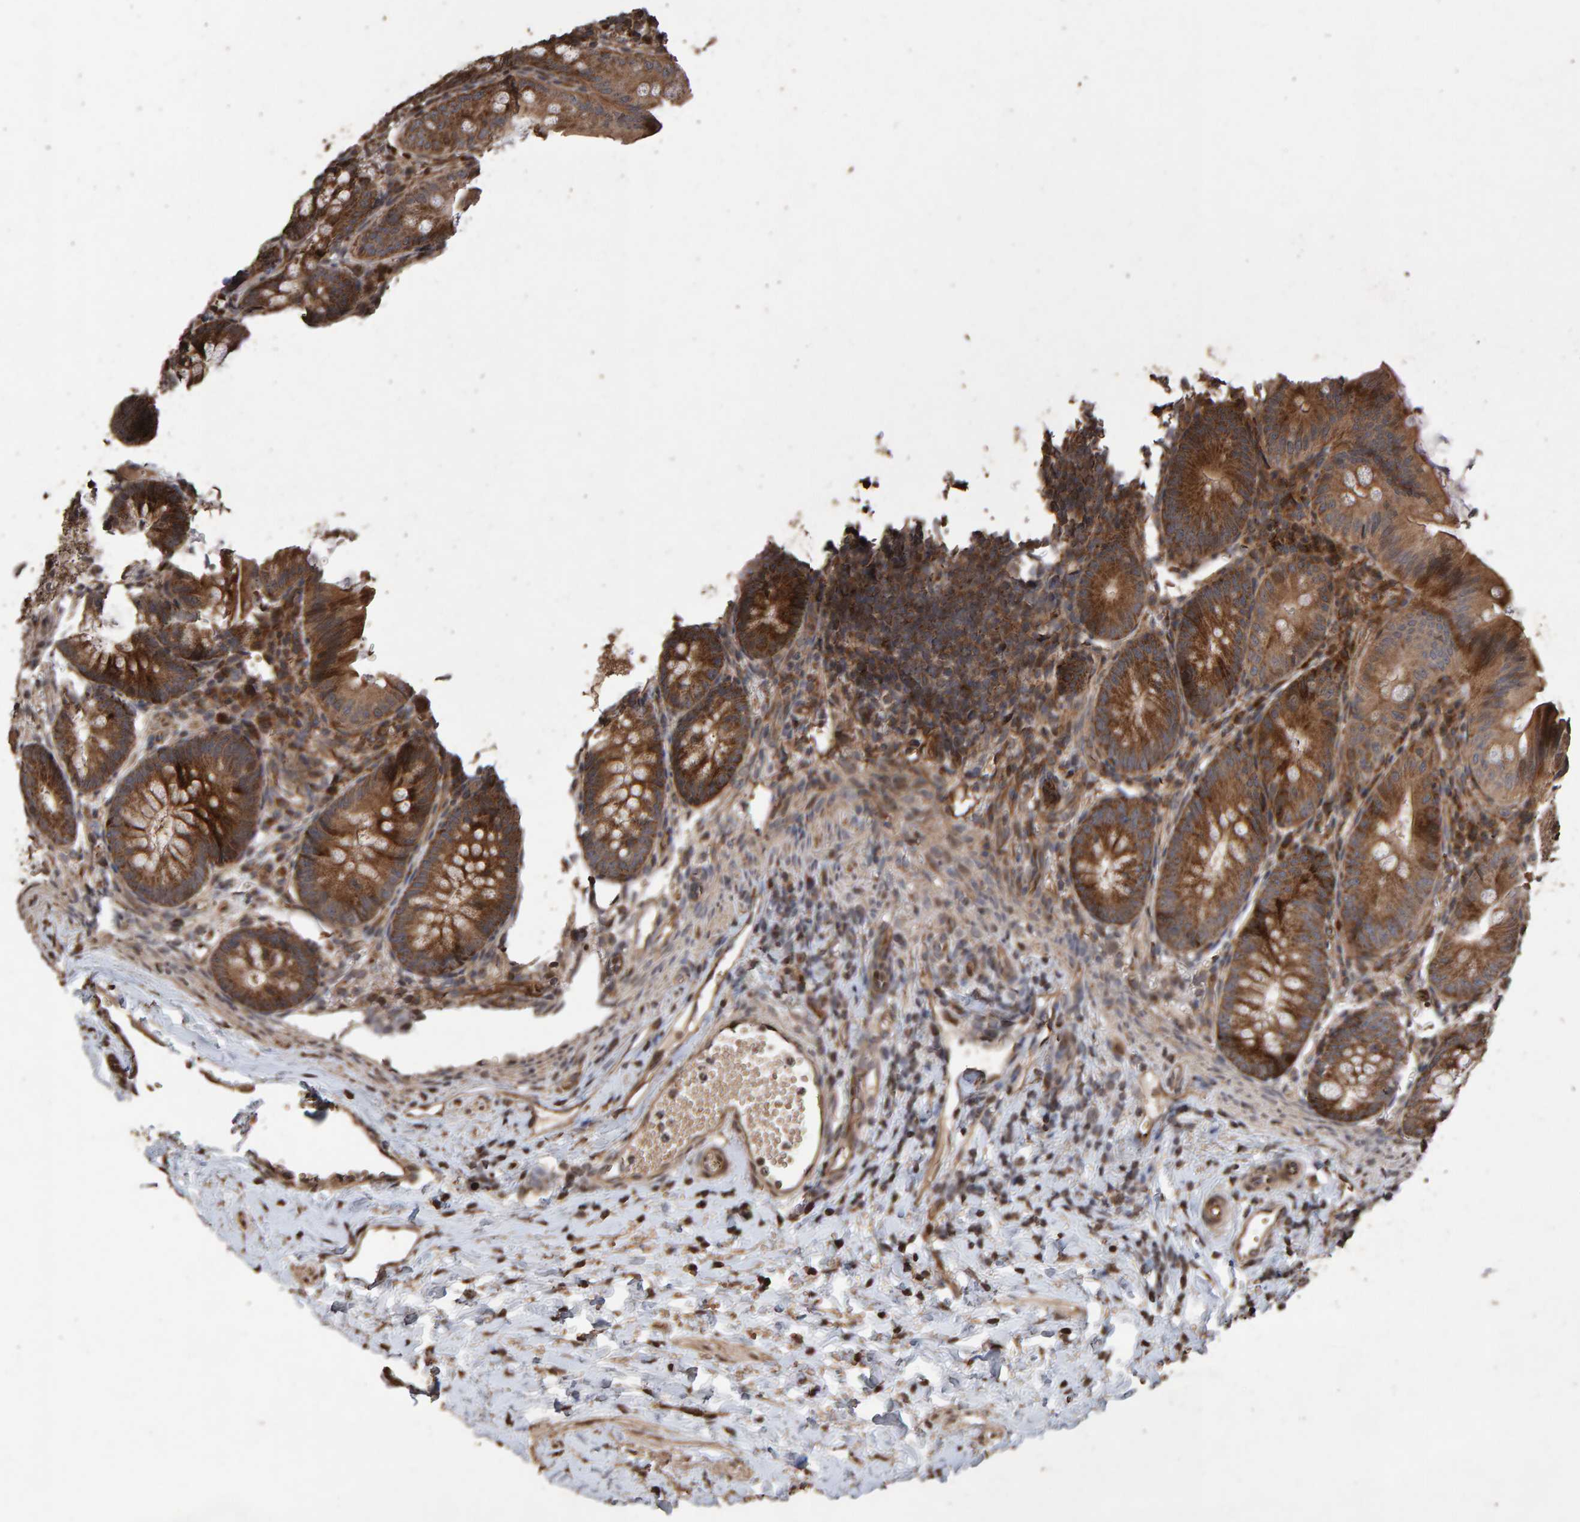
{"staining": {"intensity": "moderate", "quantity": ">75%", "location": "cytoplasmic/membranous"}, "tissue": "appendix", "cell_type": "Glandular cells", "image_type": "normal", "snomed": [{"axis": "morphology", "description": "Normal tissue, NOS"}, {"axis": "topography", "description": "Appendix"}], "caption": "DAB immunohistochemical staining of unremarkable appendix exhibits moderate cytoplasmic/membranous protein staining in about >75% of glandular cells.", "gene": "OSBP2", "patient": {"sex": "male", "age": 1}}